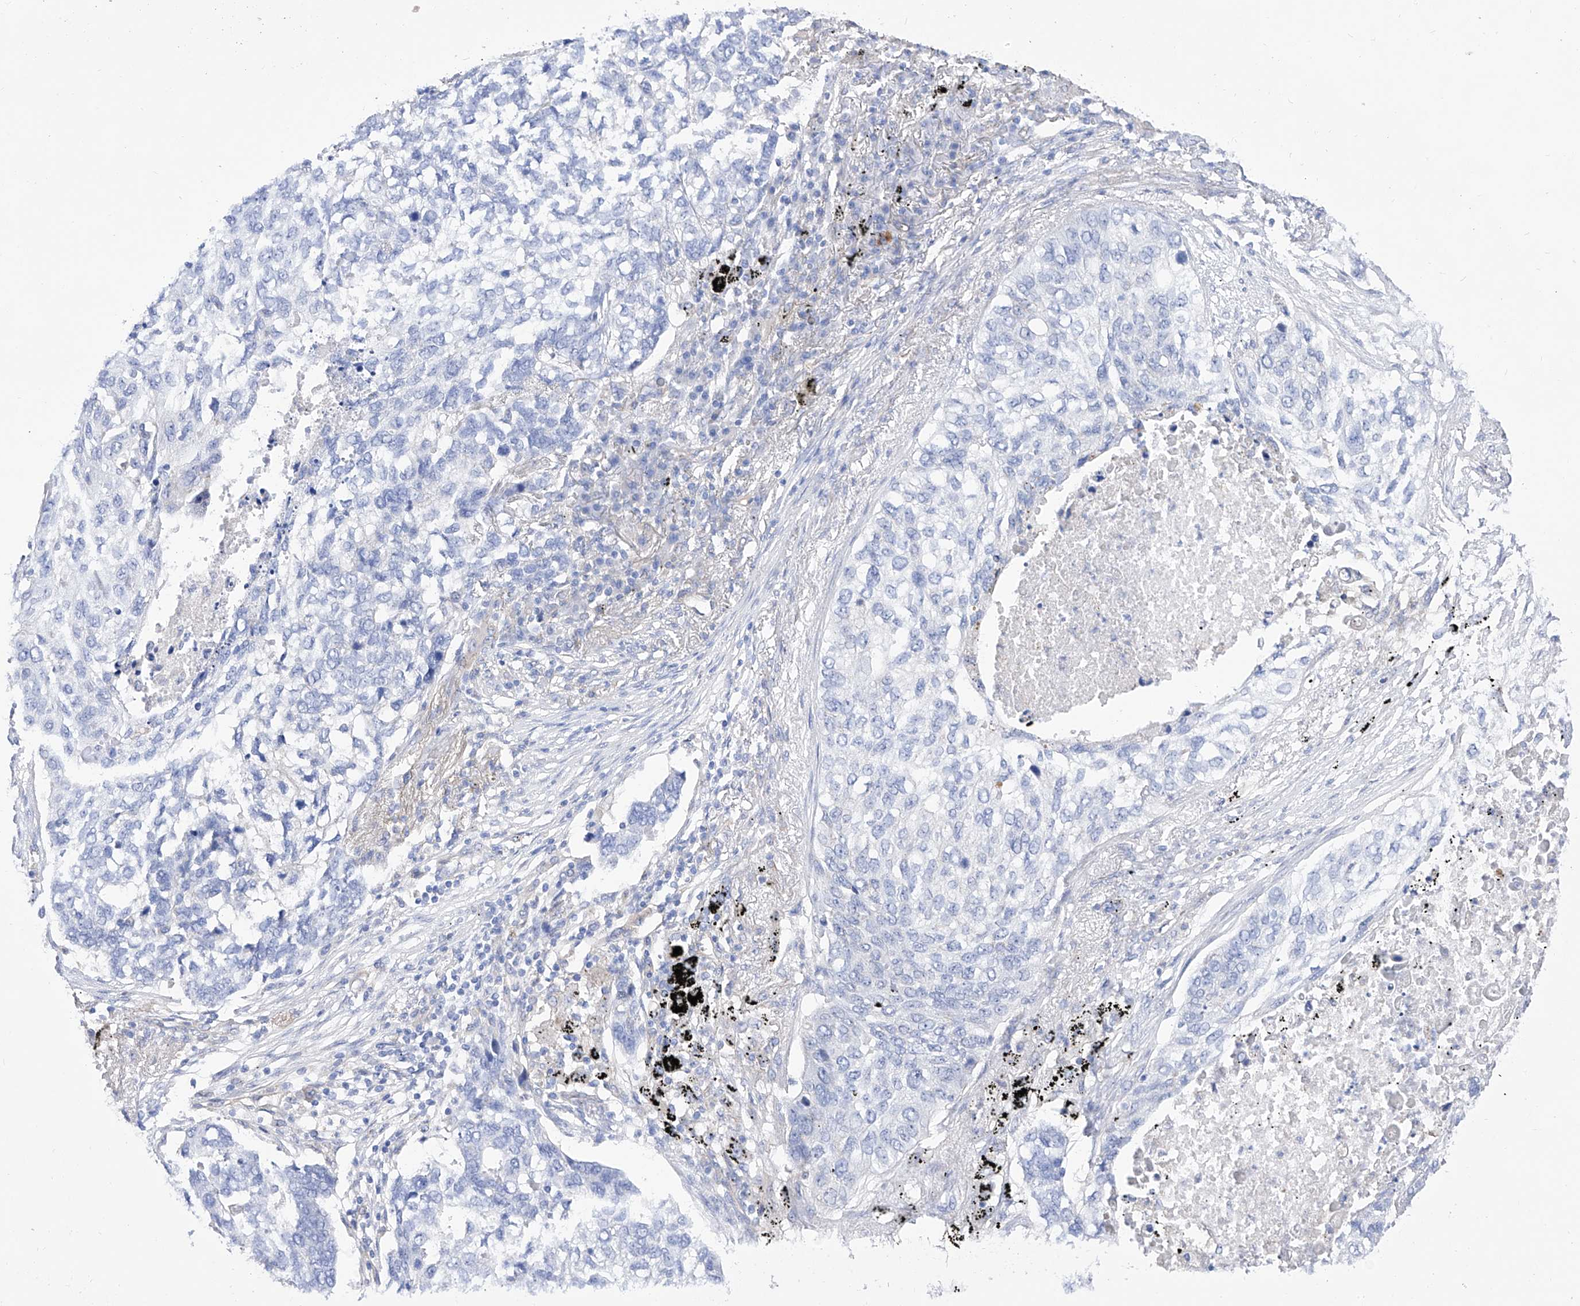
{"staining": {"intensity": "negative", "quantity": "none", "location": "none"}, "tissue": "lung cancer", "cell_type": "Tumor cells", "image_type": "cancer", "snomed": [{"axis": "morphology", "description": "Squamous cell carcinoma, NOS"}, {"axis": "topography", "description": "Lung"}], "caption": "Photomicrograph shows no significant protein staining in tumor cells of lung cancer (squamous cell carcinoma).", "gene": "ZNF653", "patient": {"sex": "female", "age": 63}}